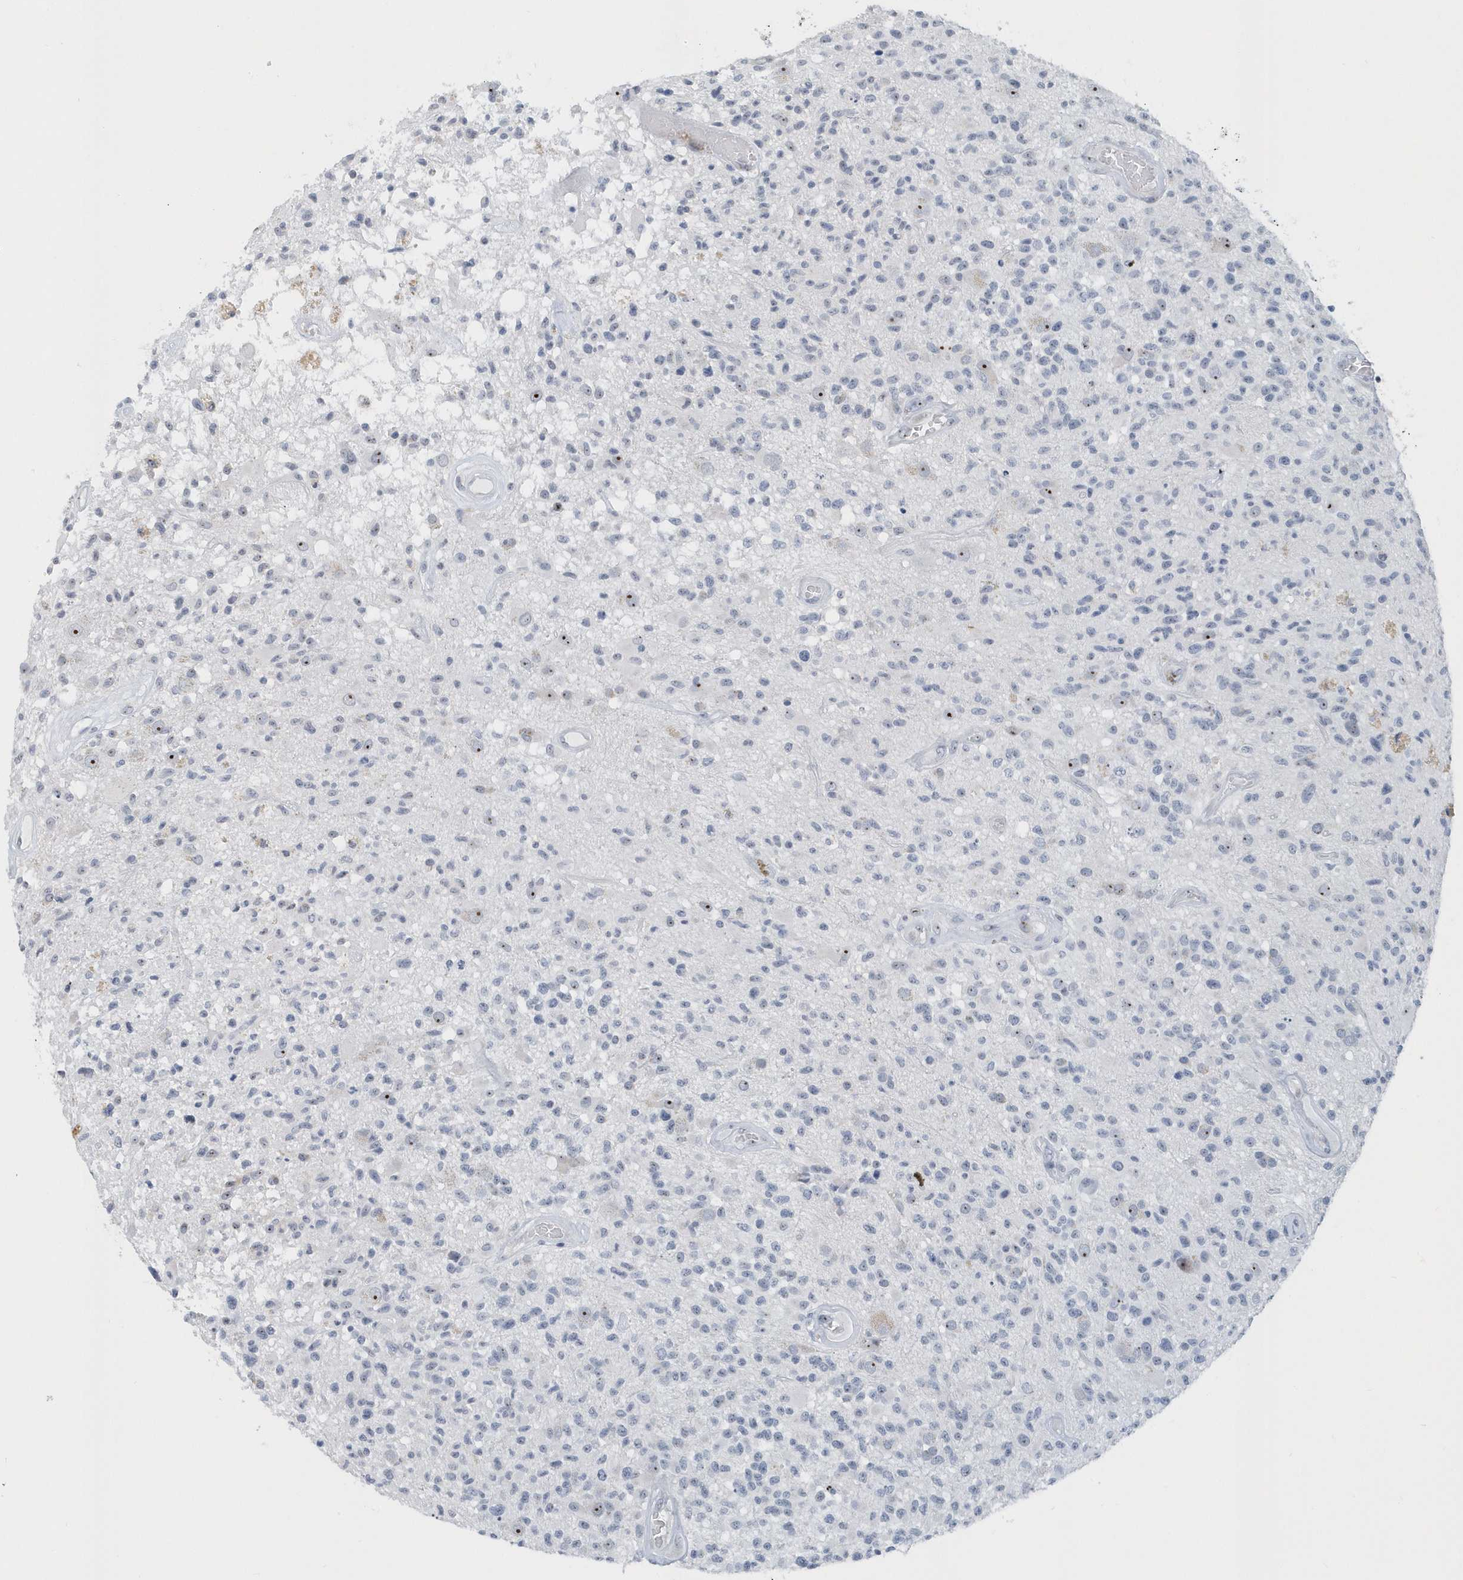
{"staining": {"intensity": "moderate", "quantity": "<25%", "location": "nuclear"}, "tissue": "glioma", "cell_type": "Tumor cells", "image_type": "cancer", "snomed": [{"axis": "morphology", "description": "Glioma, malignant, High grade"}, {"axis": "morphology", "description": "Glioblastoma, NOS"}, {"axis": "topography", "description": "Brain"}], "caption": "Immunohistochemical staining of high-grade glioma (malignant) exhibits low levels of moderate nuclear staining in about <25% of tumor cells. (Stains: DAB in brown, nuclei in blue, Microscopy: brightfield microscopy at high magnification).", "gene": "RPF2", "patient": {"sex": "male", "age": 60}}